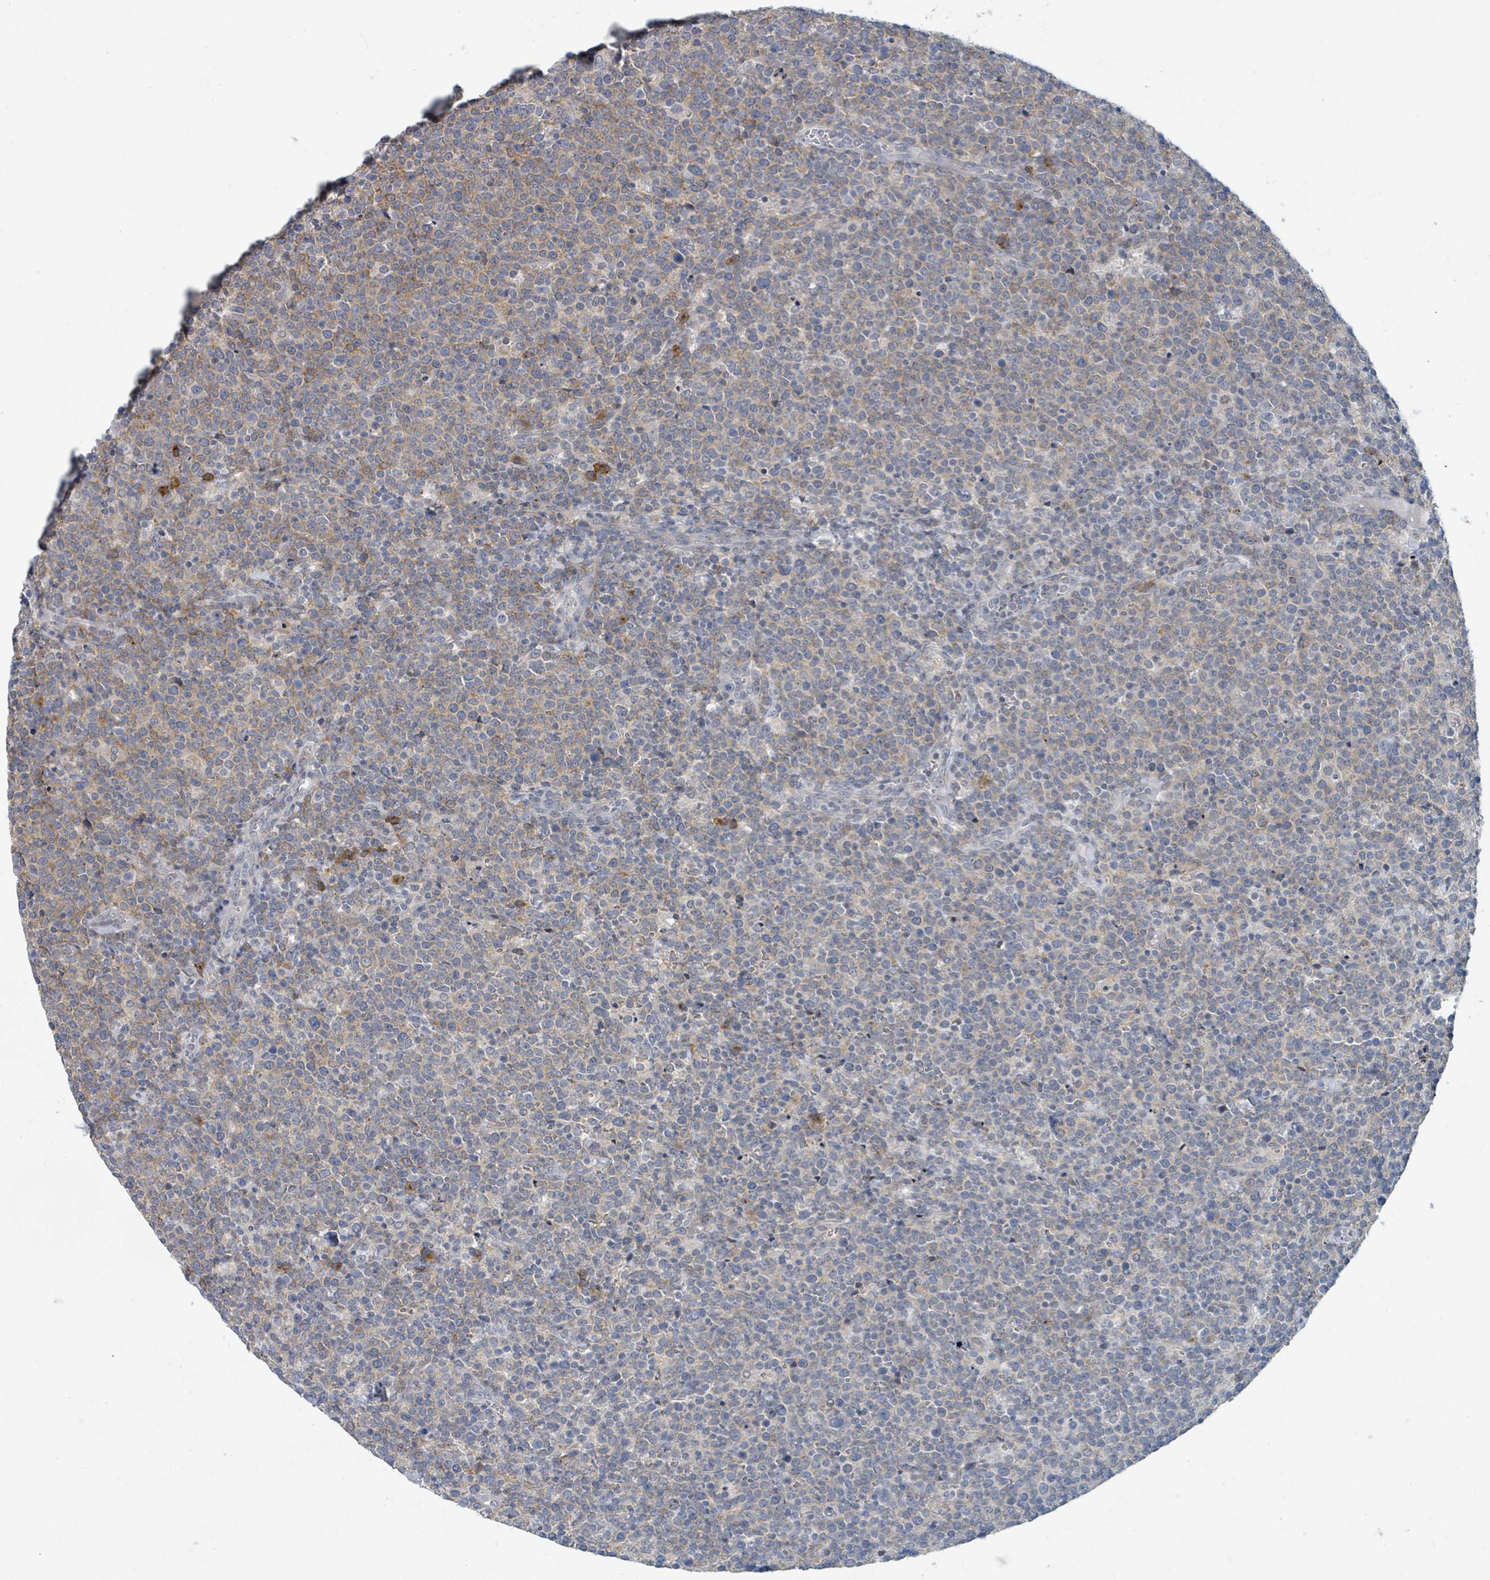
{"staining": {"intensity": "weak", "quantity": "25%-75%", "location": "cytoplasmic/membranous"}, "tissue": "lymphoma", "cell_type": "Tumor cells", "image_type": "cancer", "snomed": [{"axis": "morphology", "description": "Malignant lymphoma, non-Hodgkin's type, High grade"}, {"axis": "topography", "description": "Lymph node"}], "caption": "Protein staining shows weak cytoplasmic/membranous staining in approximately 25%-75% of tumor cells in lymphoma. (DAB IHC with brightfield microscopy, high magnification).", "gene": "ANKRD55", "patient": {"sex": "male", "age": 61}}